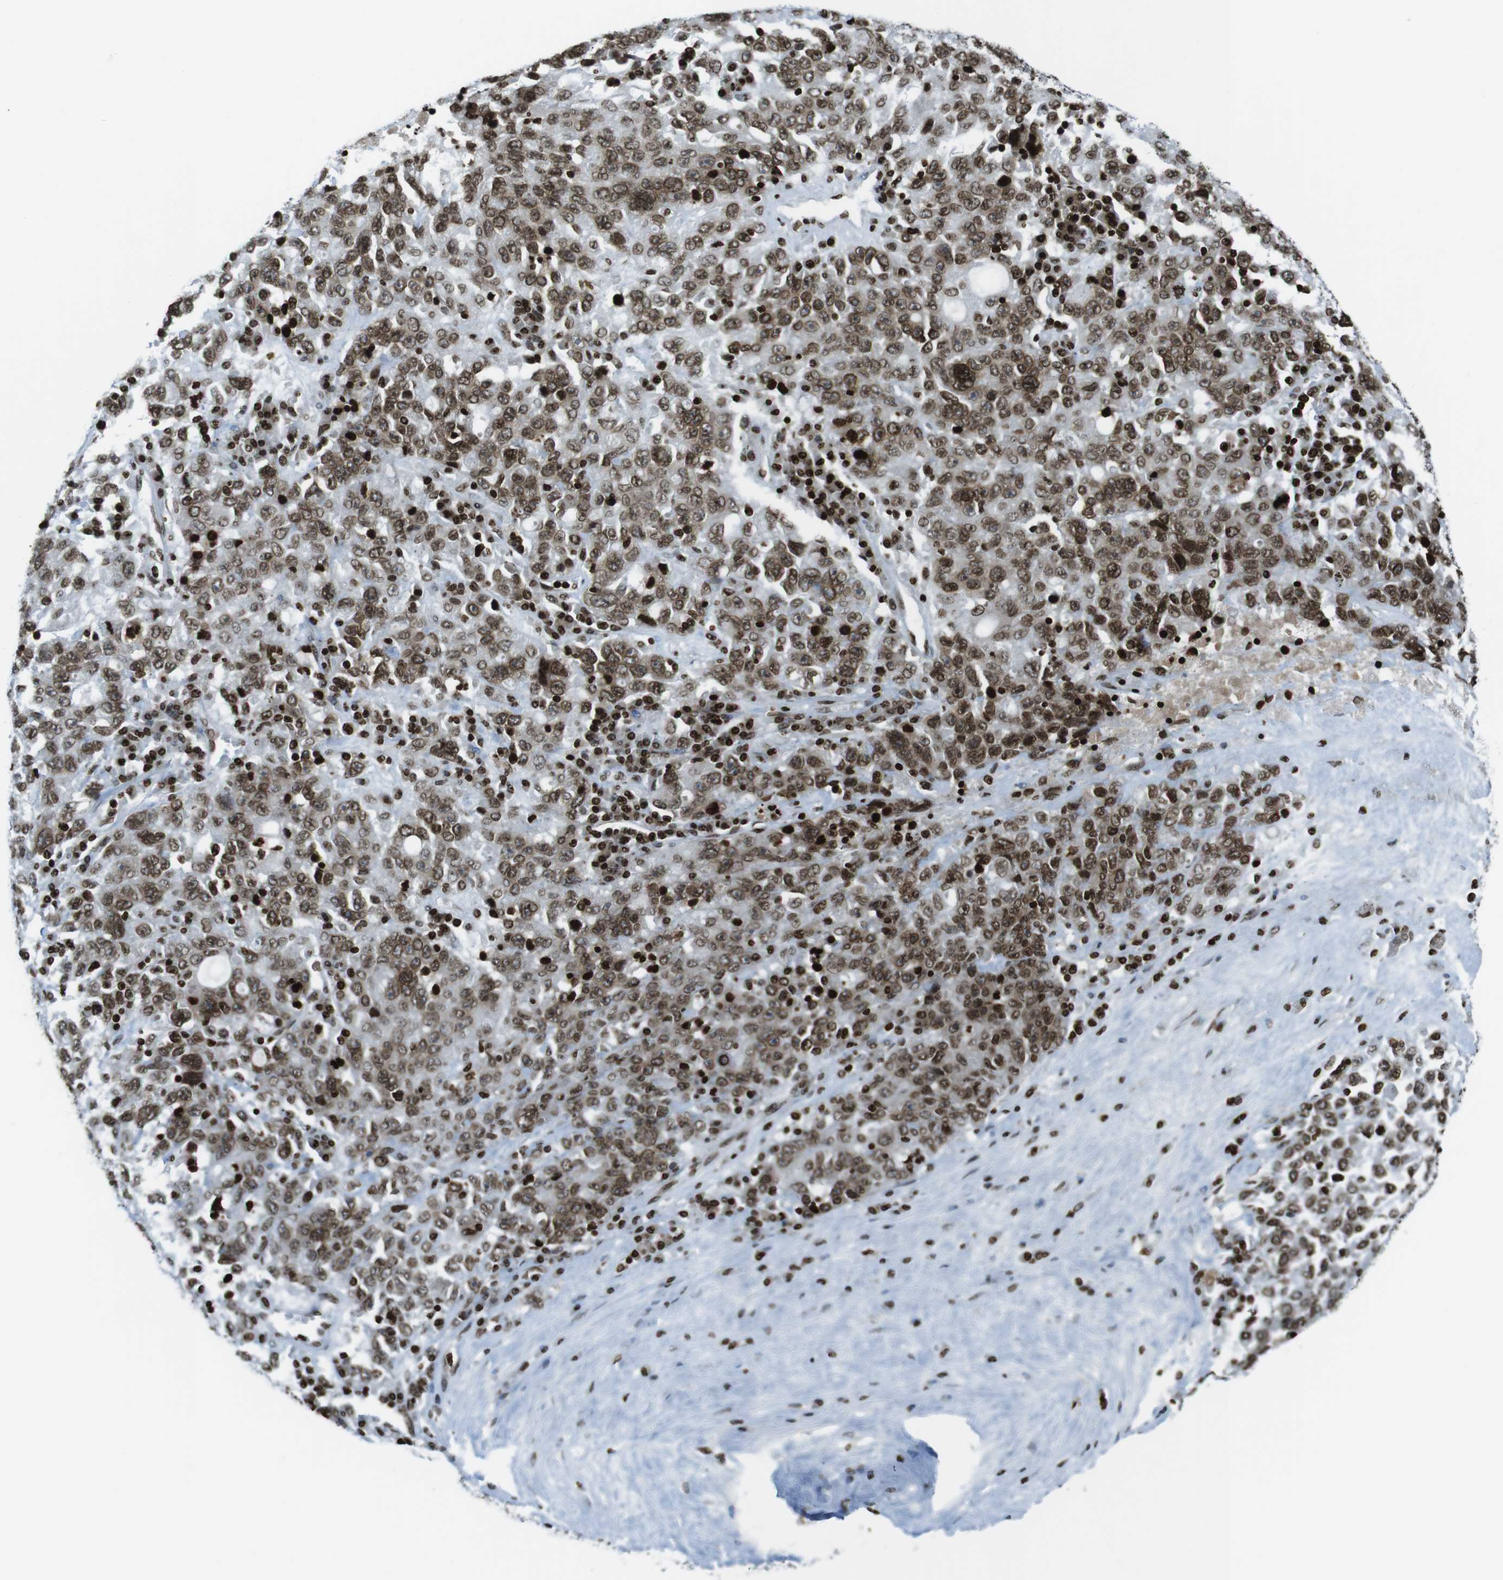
{"staining": {"intensity": "moderate", "quantity": ">75%", "location": "nuclear"}, "tissue": "ovarian cancer", "cell_type": "Tumor cells", "image_type": "cancer", "snomed": [{"axis": "morphology", "description": "Carcinoma, endometroid"}, {"axis": "topography", "description": "Ovary"}], "caption": "There is medium levels of moderate nuclear staining in tumor cells of endometroid carcinoma (ovarian), as demonstrated by immunohistochemical staining (brown color).", "gene": "H2AC8", "patient": {"sex": "female", "age": 62}}